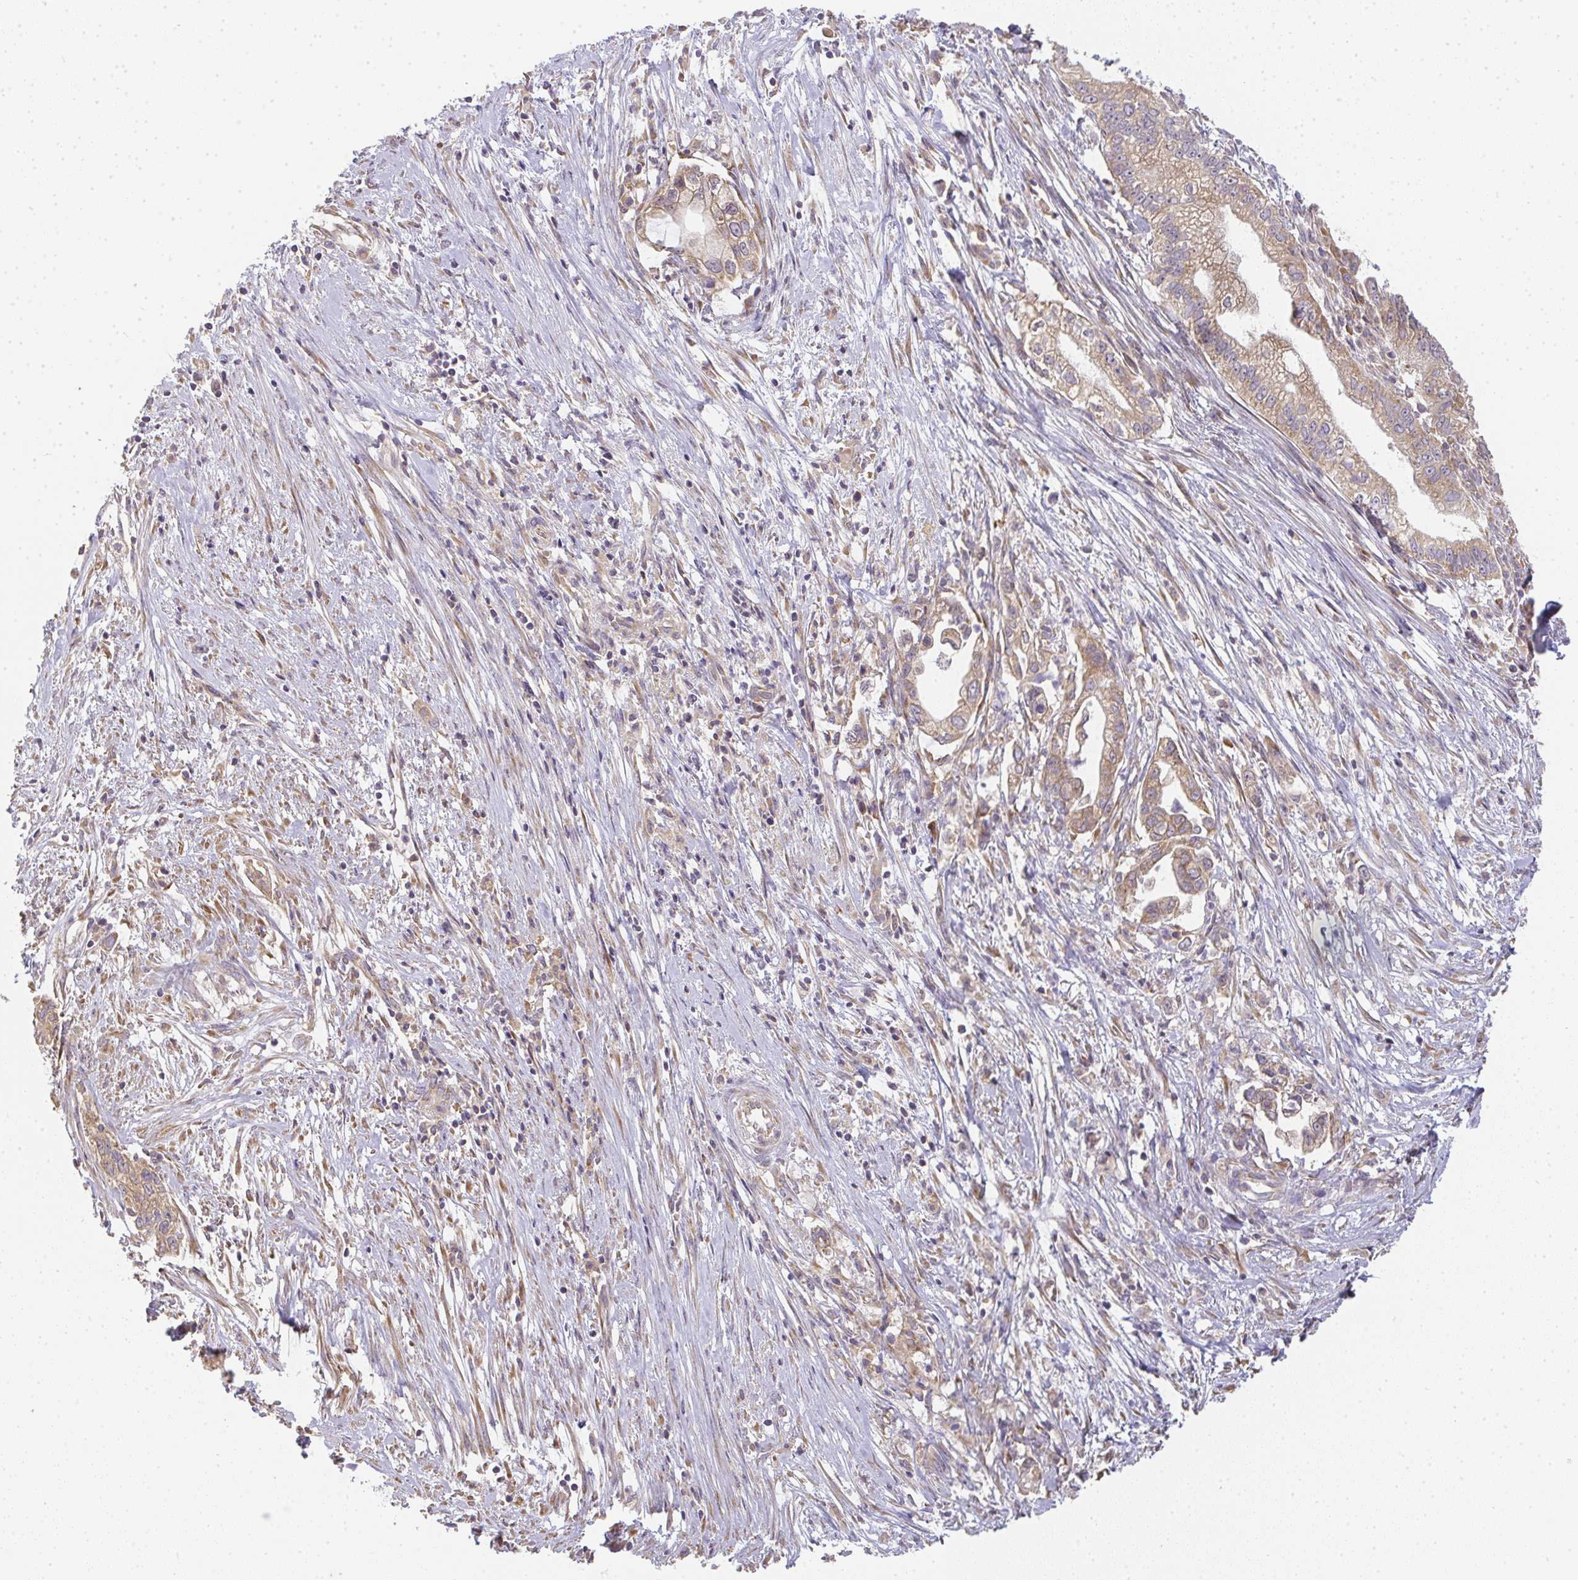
{"staining": {"intensity": "weak", "quantity": ">75%", "location": "cytoplasmic/membranous"}, "tissue": "pancreatic cancer", "cell_type": "Tumor cells", "image_type": "cancer", "snomed": [{"axis": "morphology", "description": "Adenocarcinoma, NOS"}, {"axis": "topography", "description": "Pancreas"}], "caption": "This image displays adenocarcinoma (pancreatic) stained with IHC to label a protein in brown. The cytoplasmic/membranous of tumor cells show weak positivity for the protein. Nuclei are counter-stained blue.", "gene": "SLC35B3", "patient": {"sex": "male", "age": 70}}